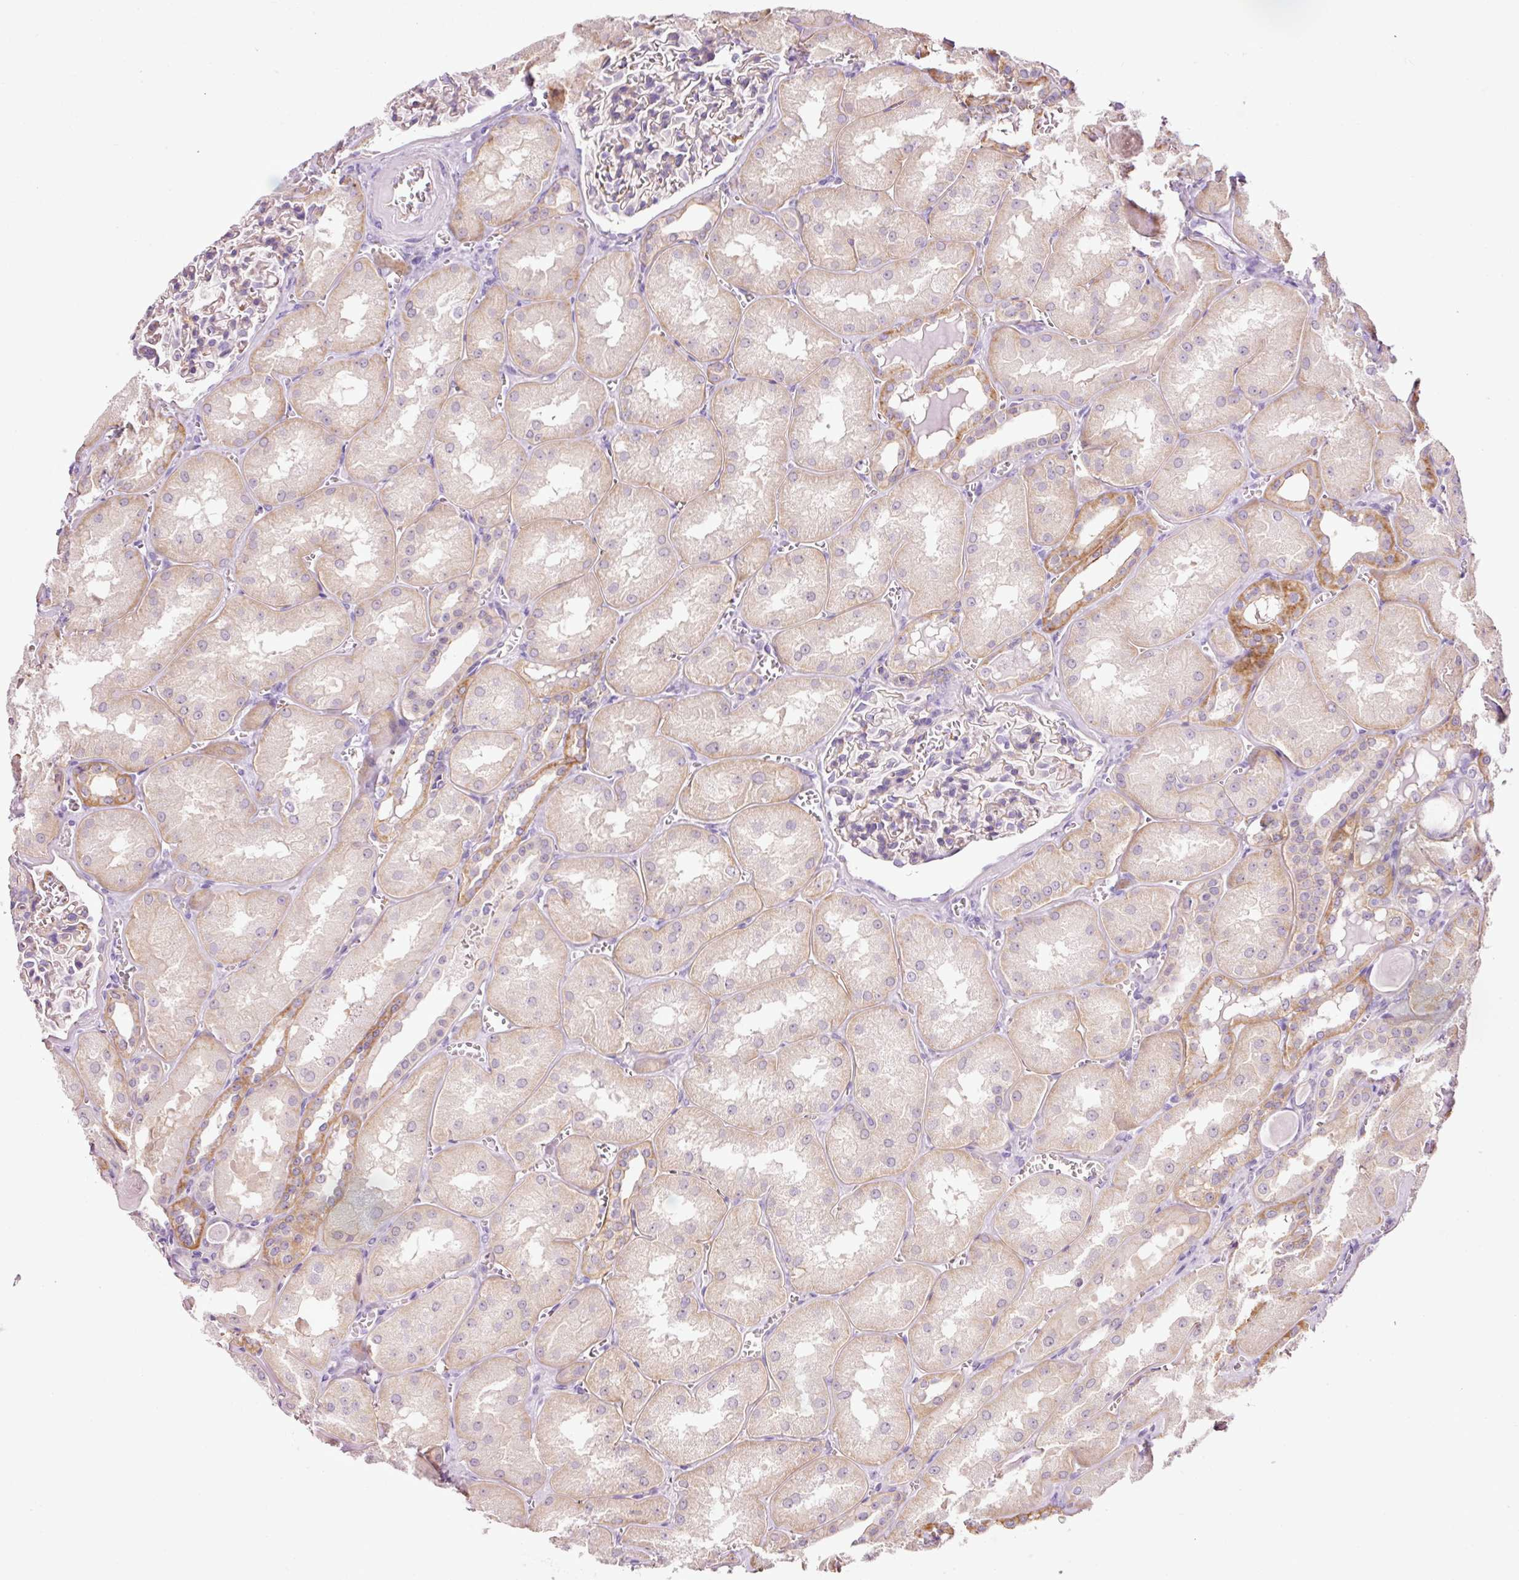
{"staining": {"intensity": "weak", "quantity": "<25%", "location": "cytoplasmic/membranous"}, "tissue": "kidney", "cell_type": "Cells in glomeruli", "image_type": "normal", "snomed": [{"axis": "morphology", "description": "Normal tissue, NOS"}, {"axis": "topography", "description": "Kidney"}], "caption": "Immunohistochemistry of normal human kidney exhibits no positivity in cells in glomeruli.", "gene": "HSPA4L", "patient": {"sex": "male", "age": 61}}